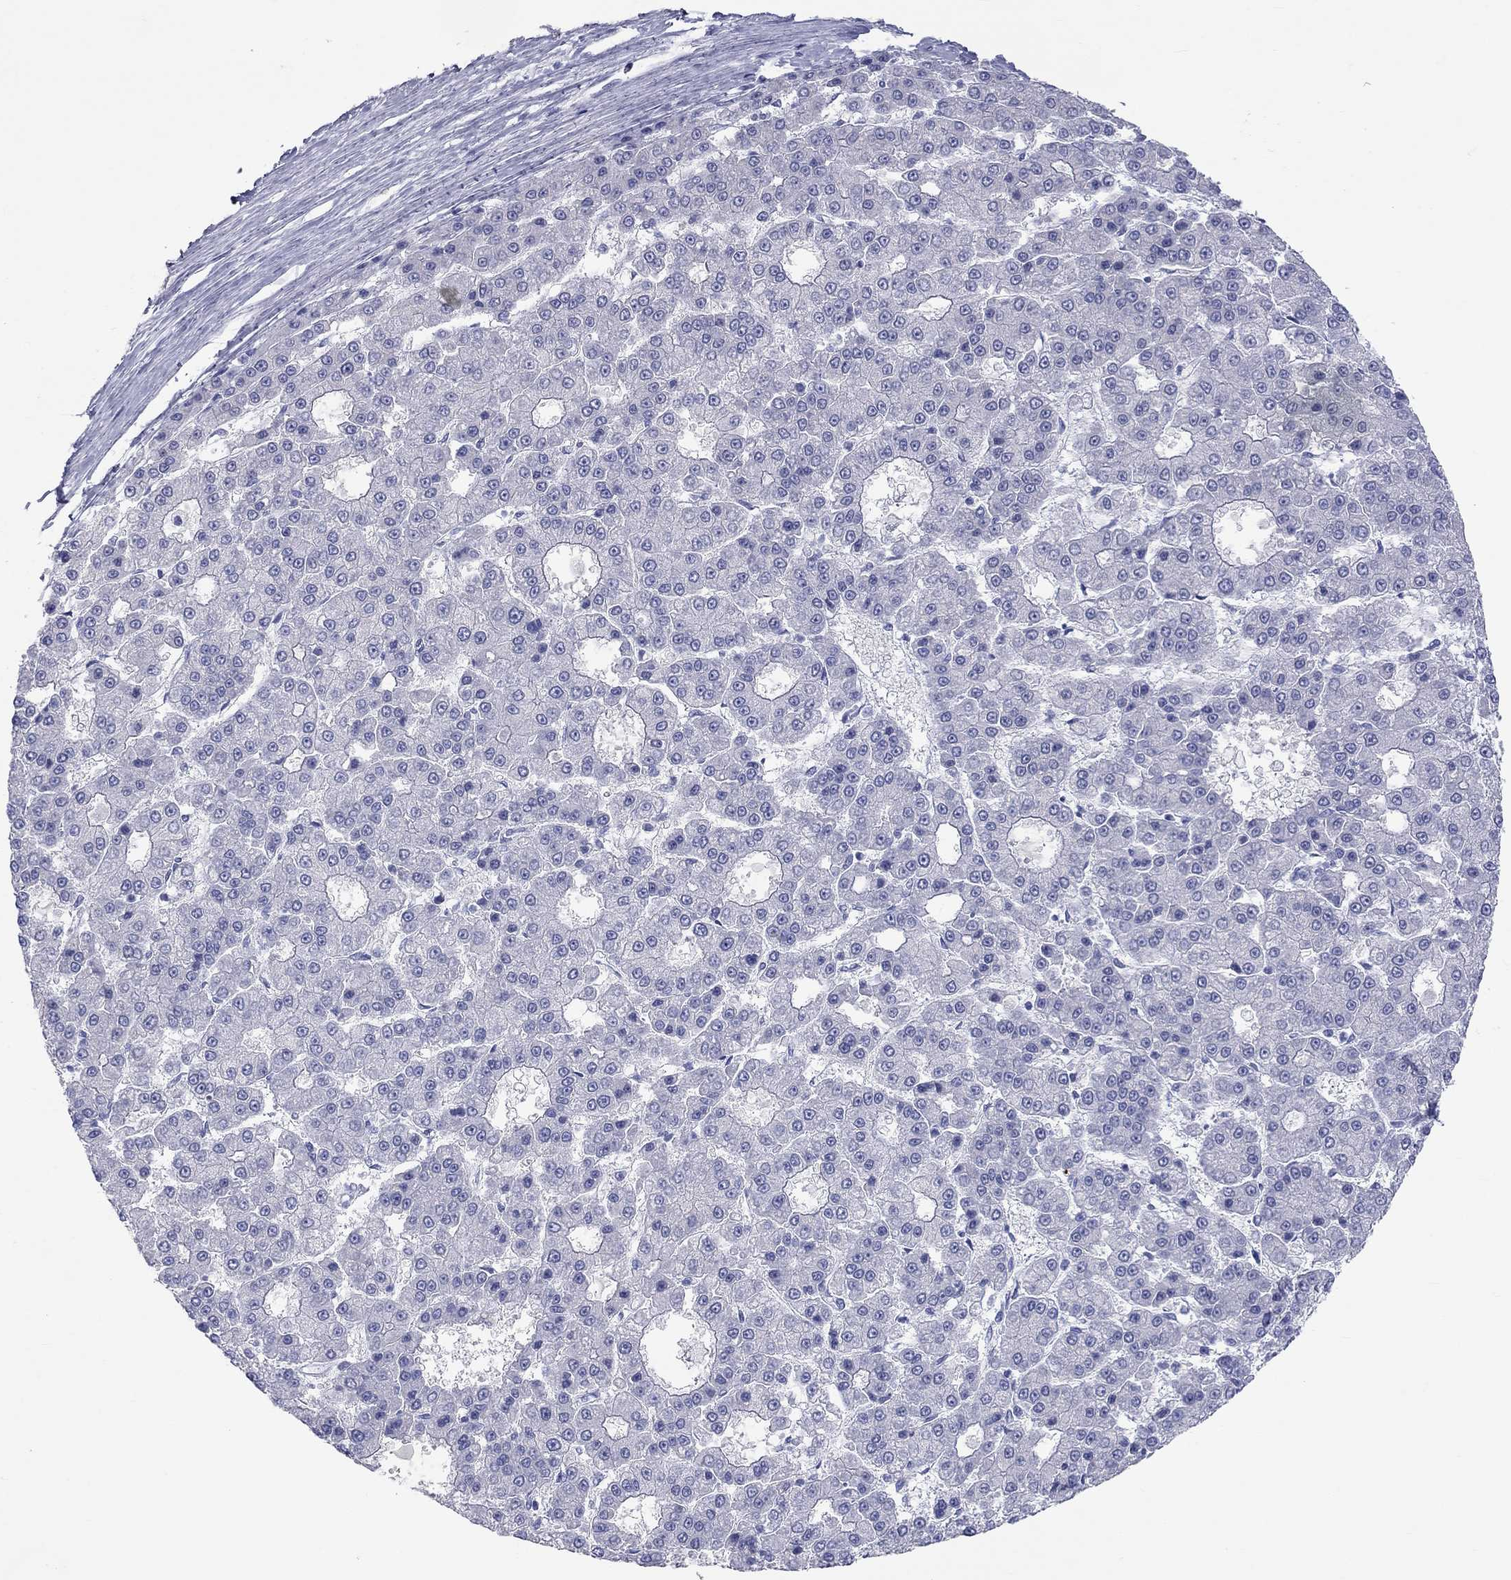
{"staining": {"intensity": "negative", "quantity": "none", "location": "none"}, "tissue": "liver cancer", "cell_type": "Tumor cells", "image_type": "cancer", "snomed": [{"axis": "morphology", "description": "Carcinoma, Hepatocellular, NOS"}, {"axis": "topography", "description": "Liver"}], "caption": "The image exhibits no significant expression in tumor cells of liver hepatocellular carcinoma.", "gene": "PCDHGC5", "patient": {"sex": "male", "age": 70}}